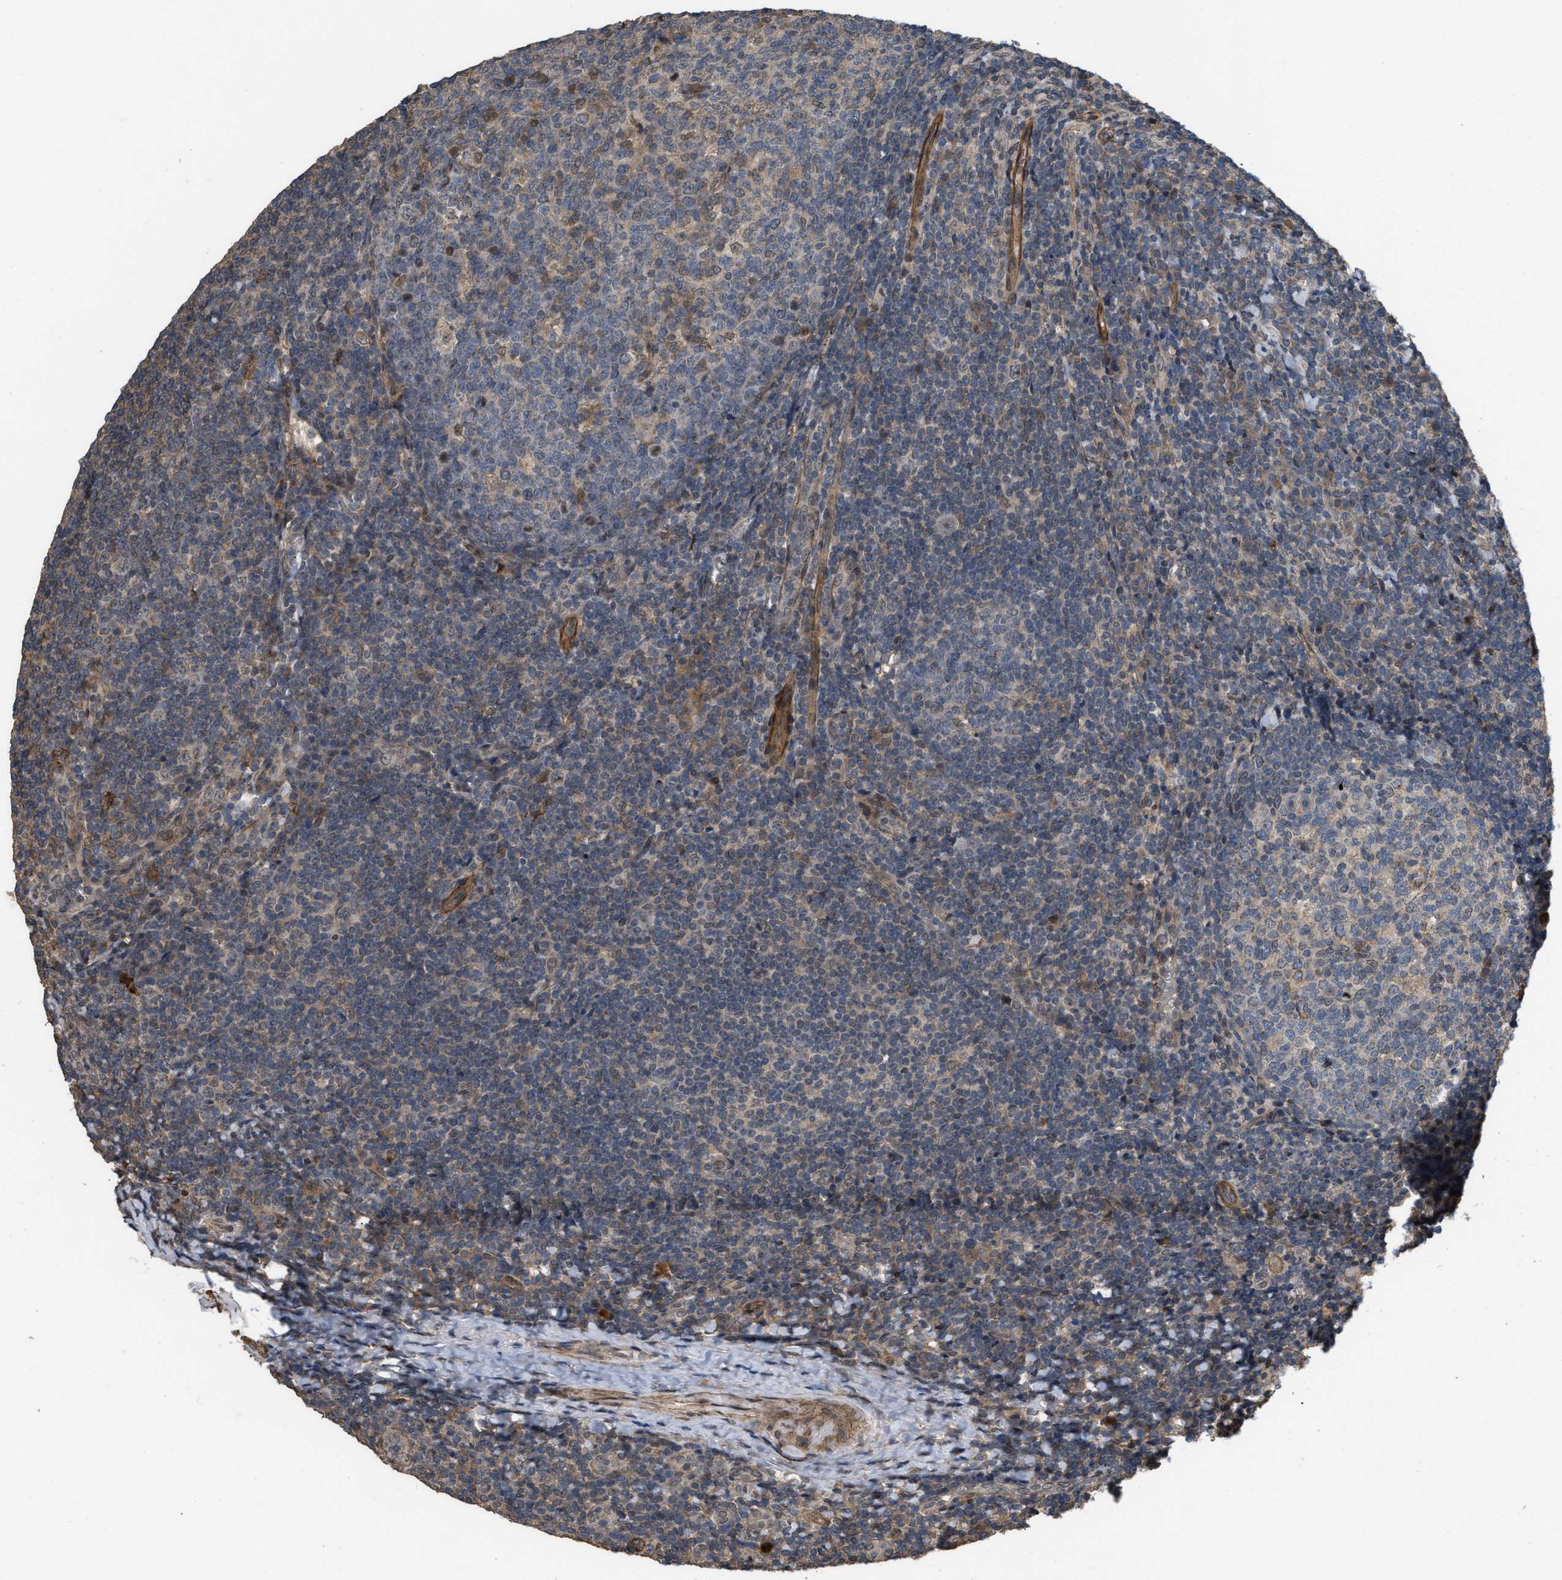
{"staining": {"intensity": "weak", "quantity": ">75%", "location": "cytoplasmic/membranous"}, "tissue": "tonsil", "cell_type": "Germinal center cells", "image_type": "normal", "snomed": [{"axis": "morphology", "description": "Normal tissue, NOS"}, {"axis": "topography", "description": "Tonsil"}], "caption": "A low amount of weak cytoplasmic/membranous positivity is identified in about >75% of germinal center cells in normal tonsil.", "gene": "UTRN", "patient": {"sex": "male", "age": 37}}